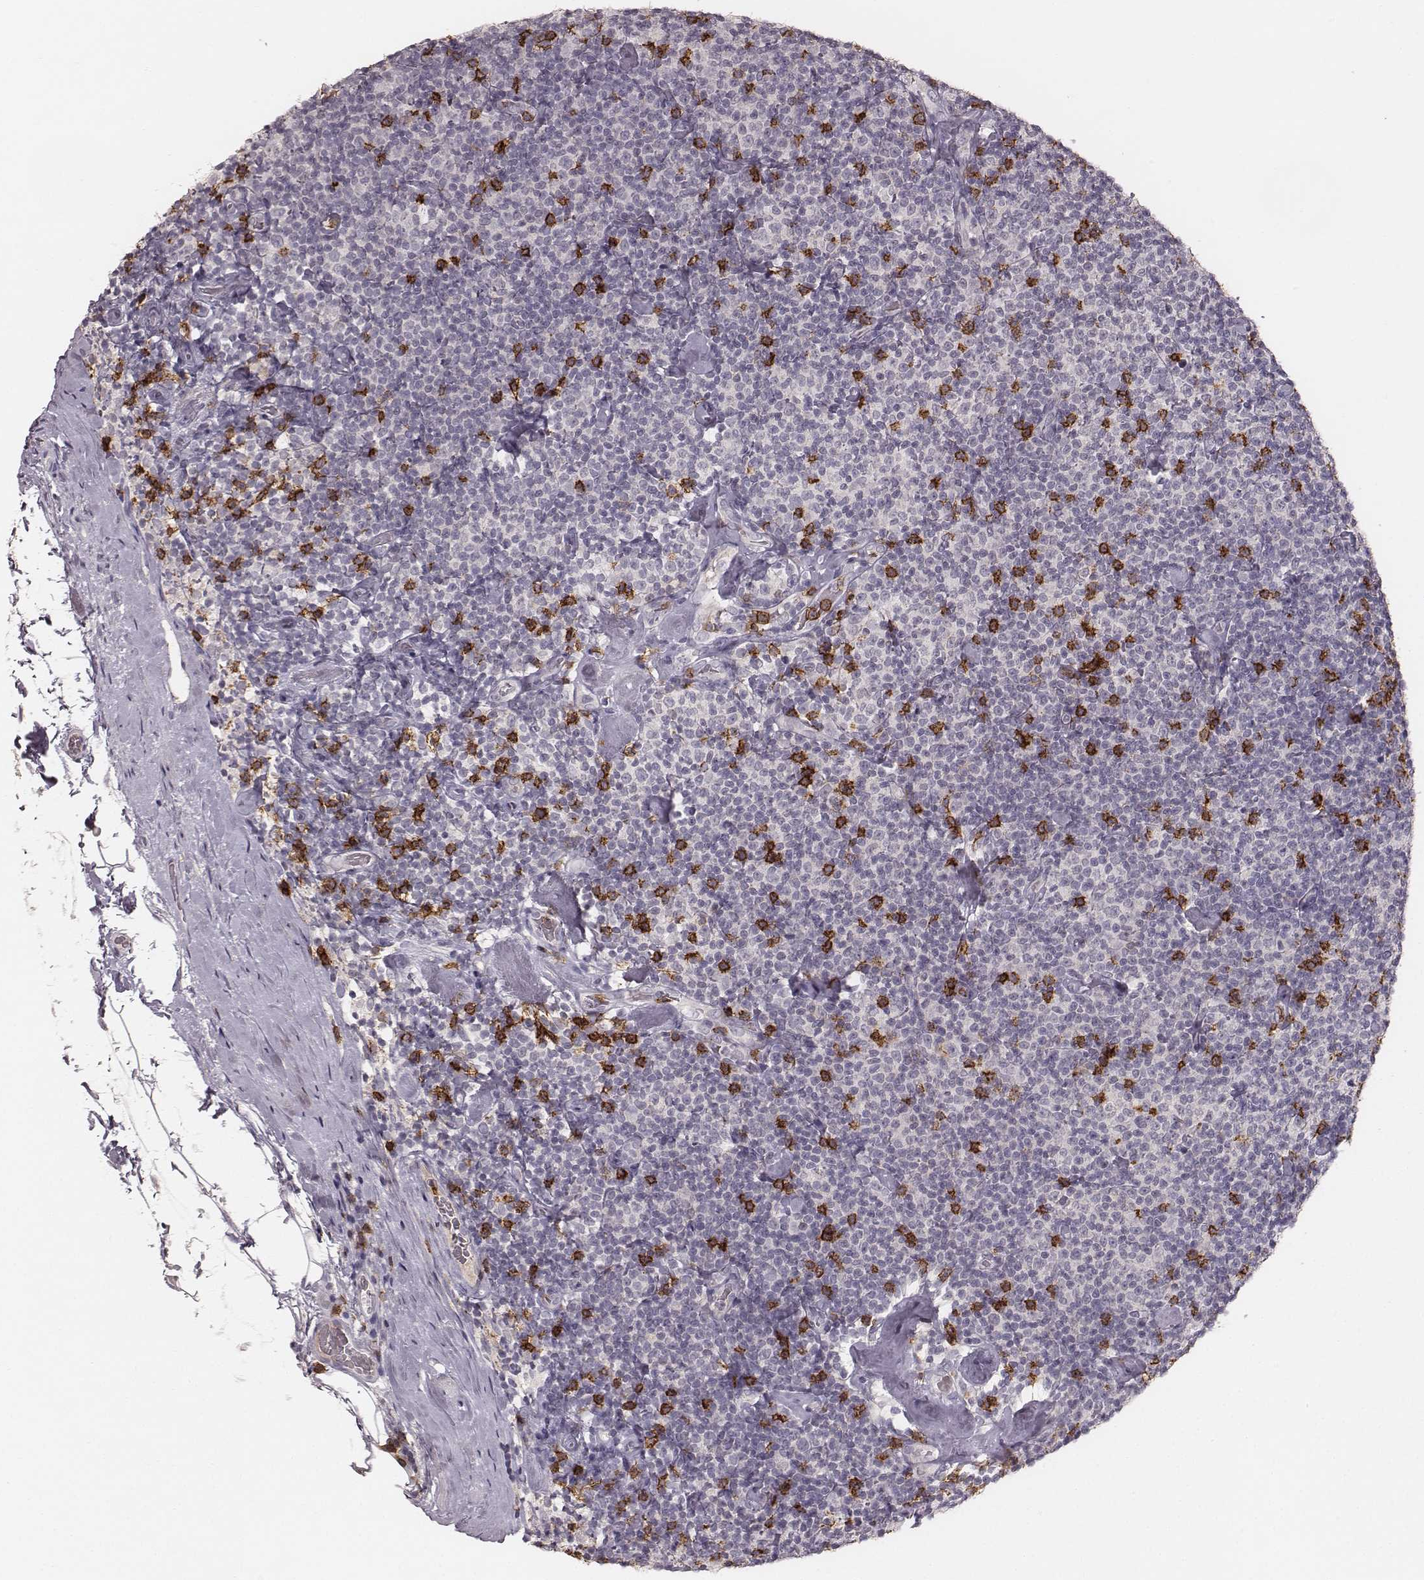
{"staining": {"intensity": "negative", "quantity": "none", "location": "none"}, "tissue": "lymphoma", "cell_type": "Tumor cells", "image_type": "cancer", "snomed": [{"axis": "morphology", "description": "Malignant lymphoma, non-Hodgkin's type, Low grade"}, {"axis": "topography", "description": "Lymph node"}], "caption": "Photomicrograph shows no protein staining in tumor cells of malignant lymphoma, non-Hodgkin's type (low-grade) tissue.", "gene": "CD8A", "patient": {"sex": "male", "age": 81}}